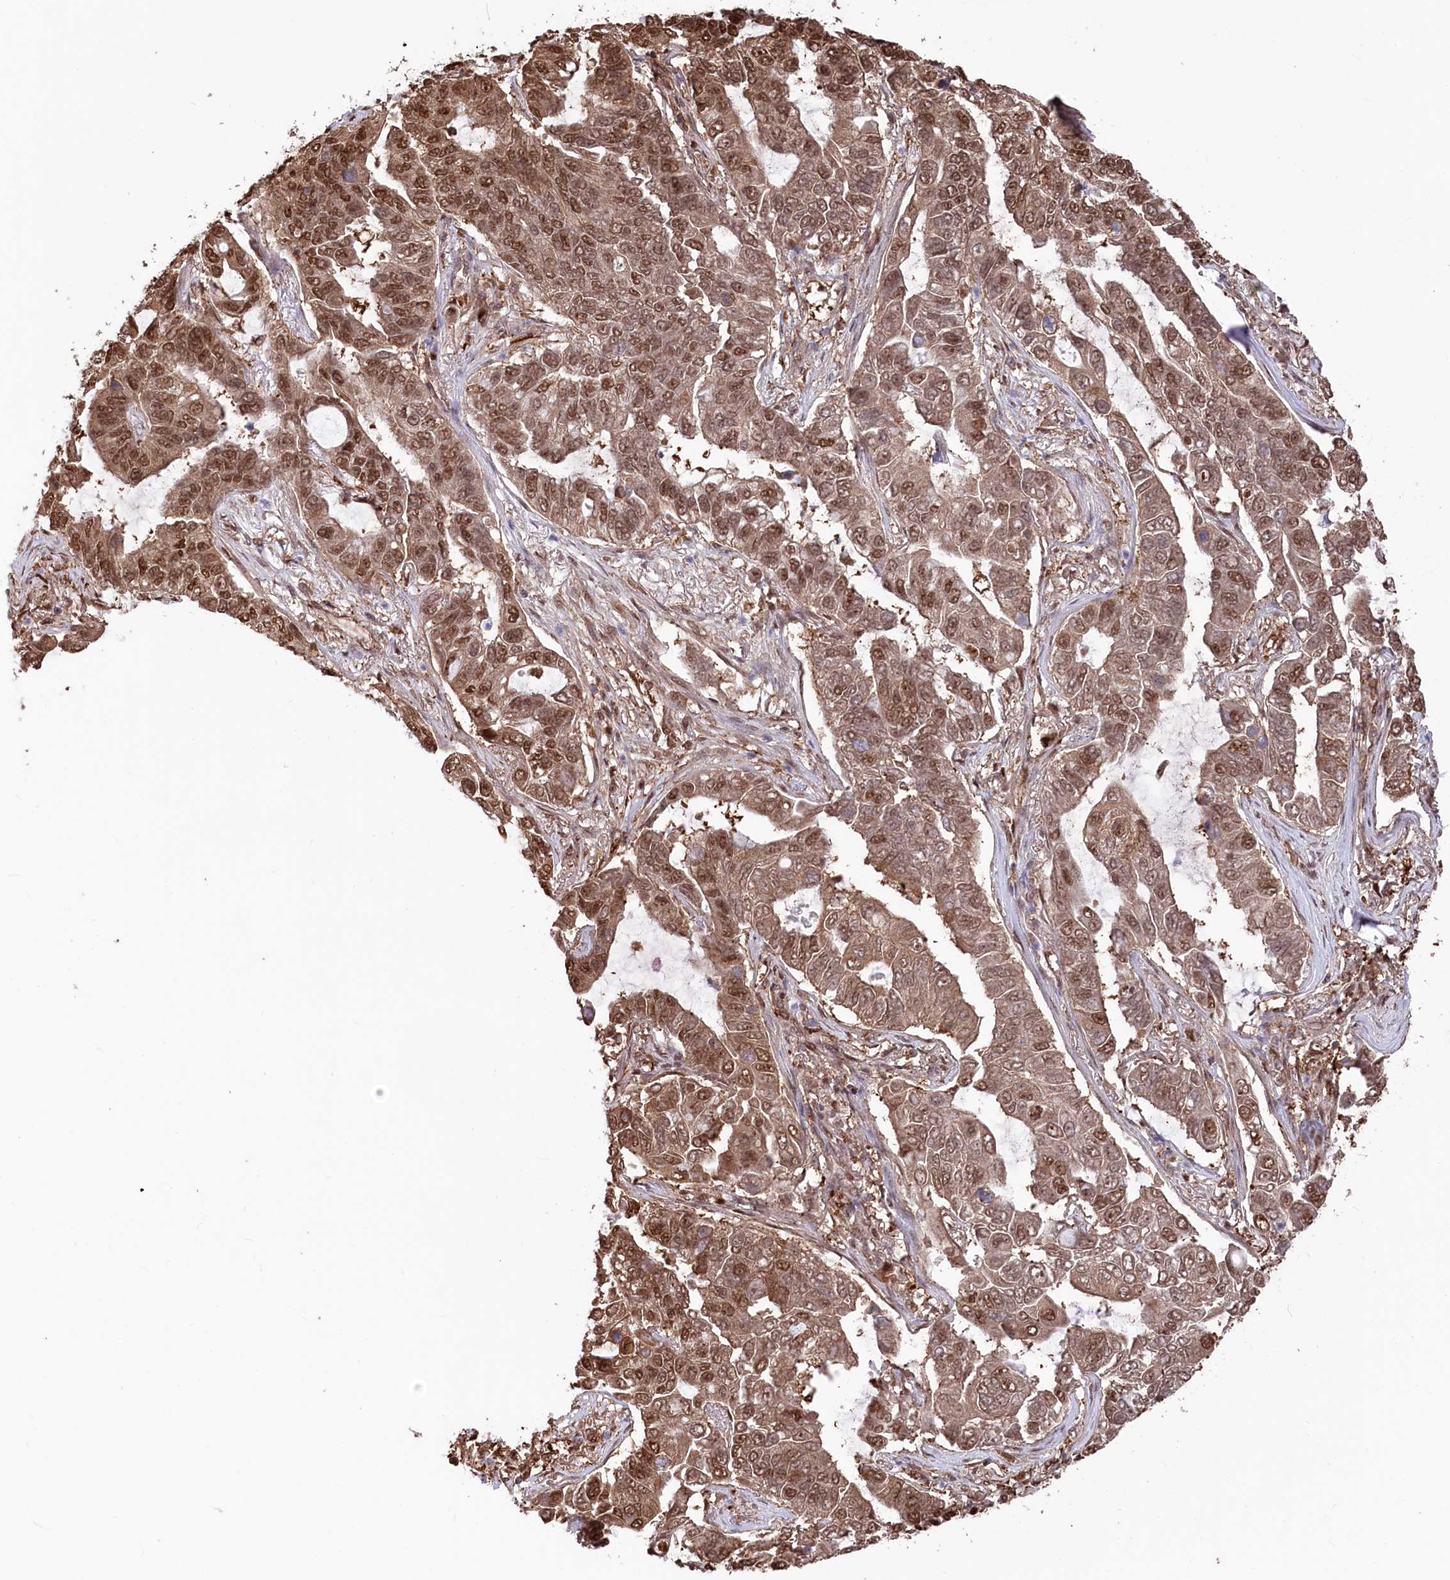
{"staining": {"intensity": "moderate", "quantity": ">75%", "location": "cytoplasmic/membranous,nuclear"}, "tissue": "lung cancer", "cell_type": "Tumor cells", "image_type": "cancer", "snomed": [{"axis": "morphology", "description": "Adenocarcinoma, NOS"}, {"axis": "topography", "description": "Lung"}], "caption": "Lung cancer (adenocarcinoma) was stained to show a protein in brown. There is medium levels of moderate cytoplasmic/membranous and nuclear positivity in about >75% of tumor cells. (DAB IHC, brown staining for protein, blue staining for nuclei).", "gene": "PSMA1", "patient": {"sex": "male", "age": 64}}